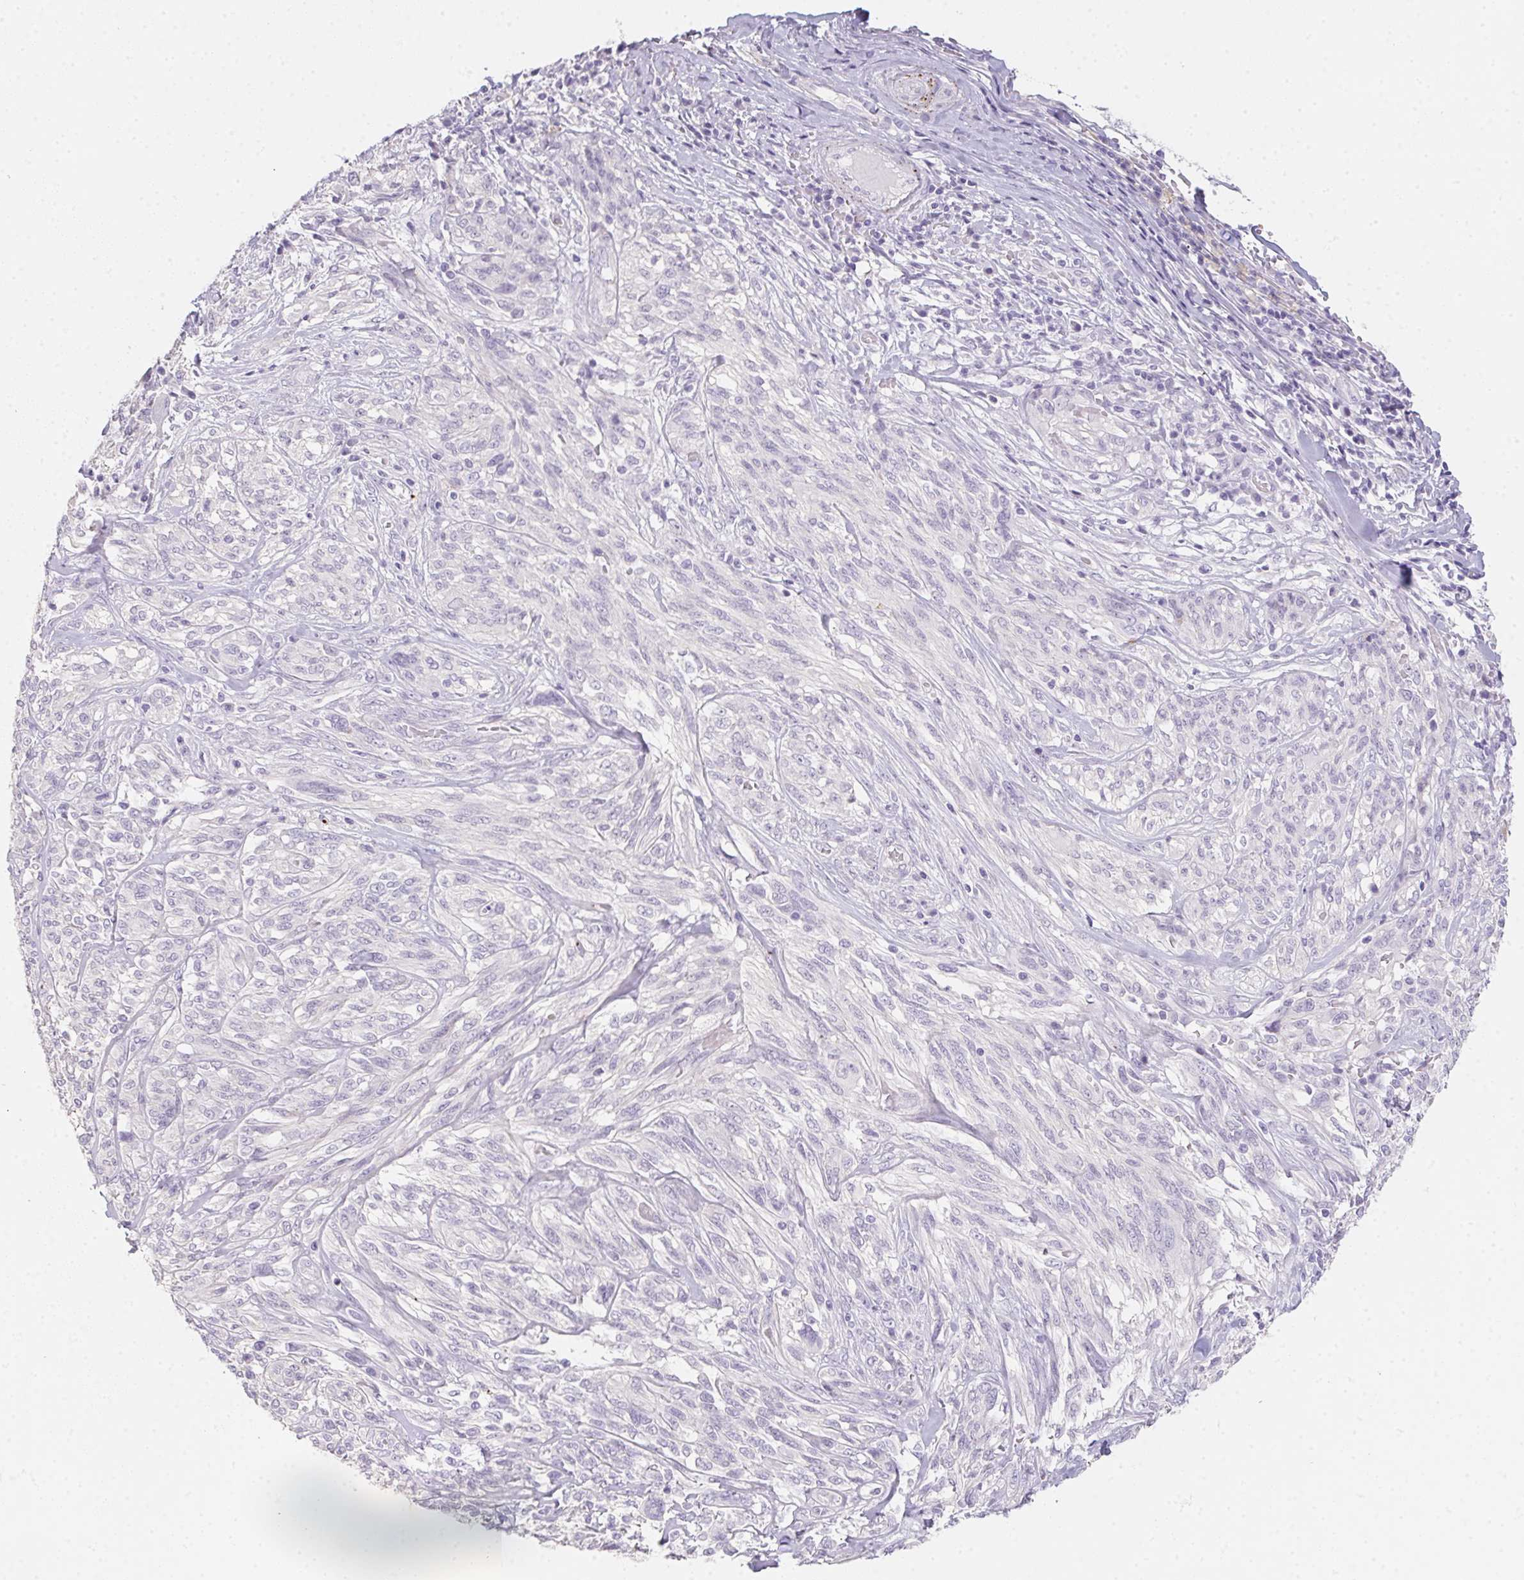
{"staining": {"intensity": "negative", "quantity": "none", "location": "none"}, "tissue": "melanoma", "cell_type": "Tumor cells", "image_type": "cancer", "snomed": [{"axis": "morphology", "description": "Malignant melanoma, NOS"}, {"axis": "topography", "description": "Skin"}], "caption": "Tumor cells show no significant protein staining in malignant melanoma.", "gene": "MYL4", "patient": {"sex": "female", "age": 91}}